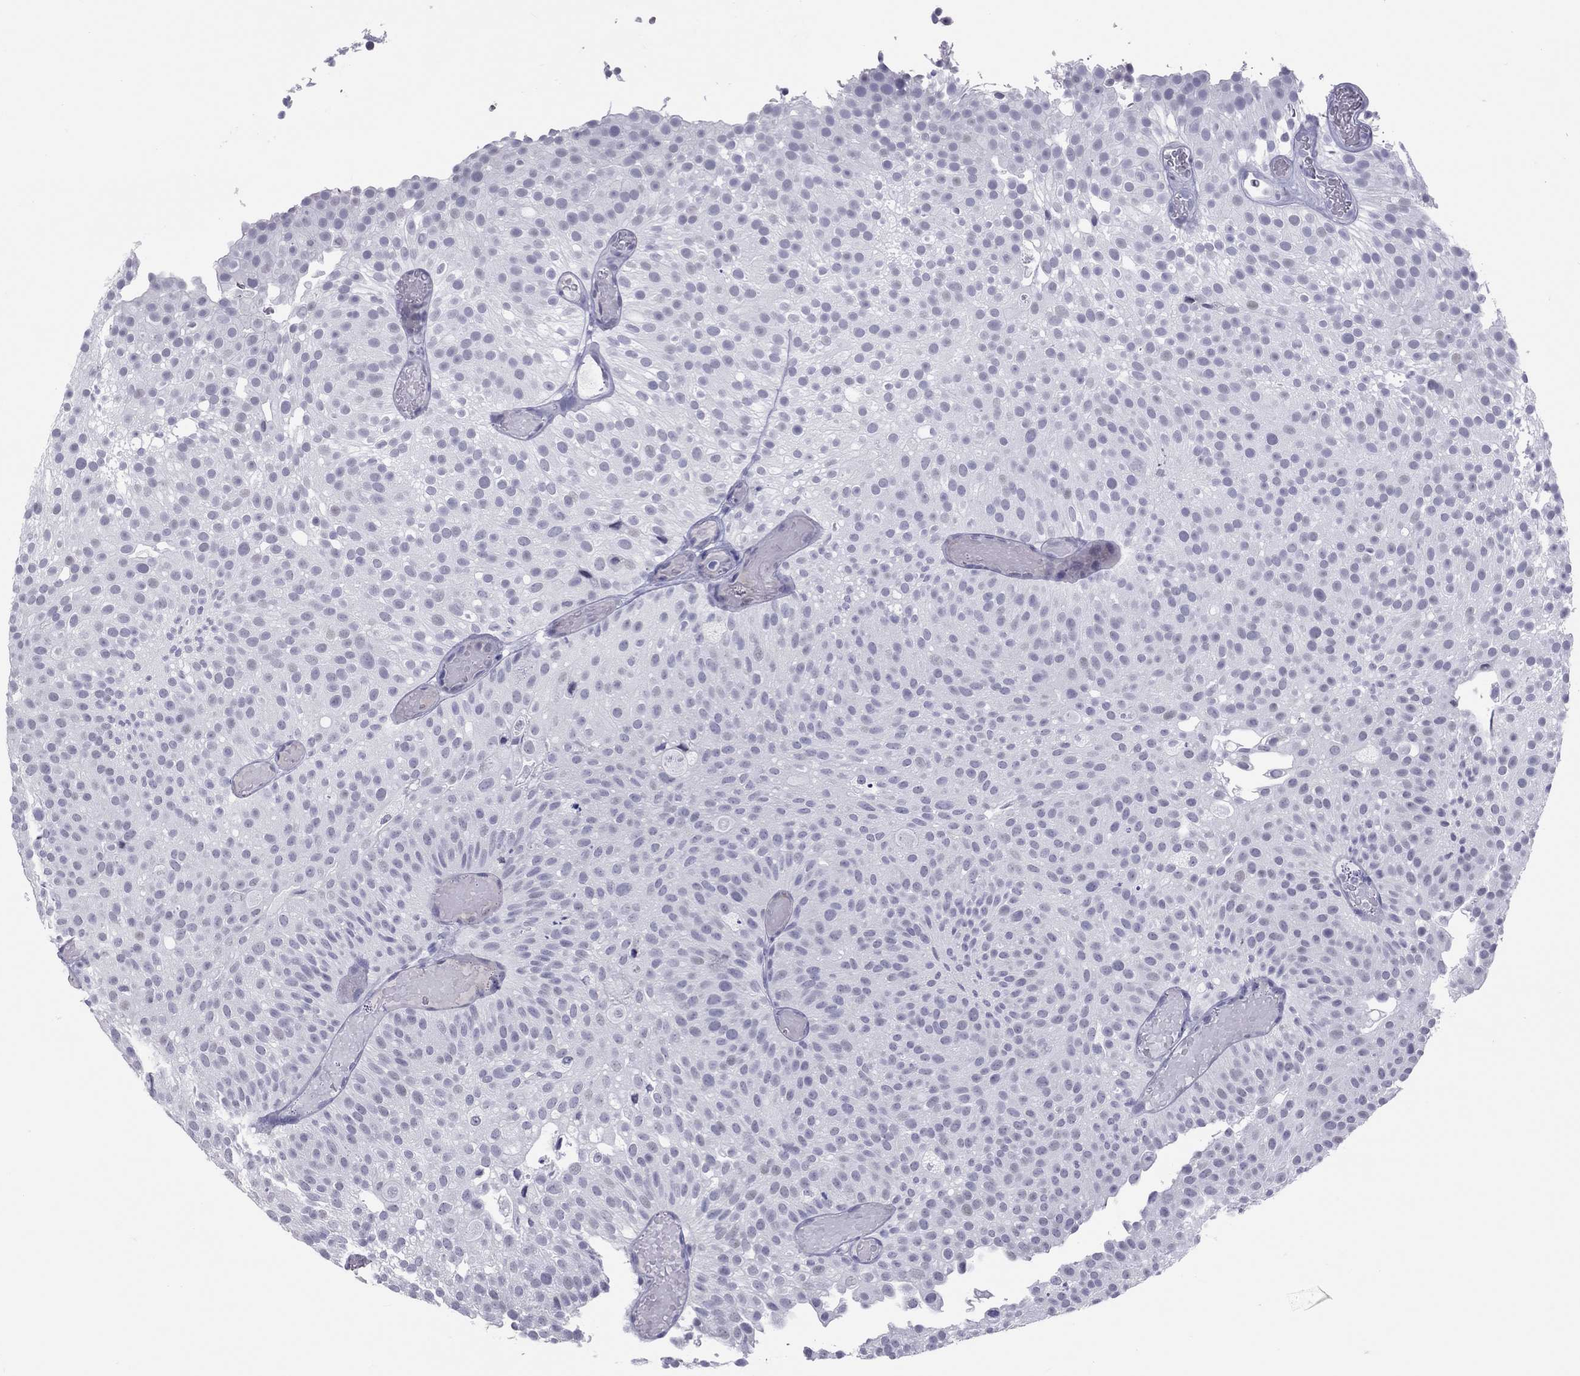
{"staining": {"intensity": "negative", "quantity": "none", "location": "none"}, "tissue": "urothelial cancer", "cell_type": "Tumor cells", "image_type": "cancer", "snomed": [{"axis": "morphology", "description": "Urothelial carcinoma, Low grade"}, {"axis": "topography", "description": "Urinary bladder"}], "caption": "IHC micrograph of neoplastic tissue: human urothelial cancer stained with DAB (3,3'-diaminobenzidine) exhibits no significant protein positivity in tumor cells.", "gene": "JHY", "patient": {"sex": "male", "age": 78}}